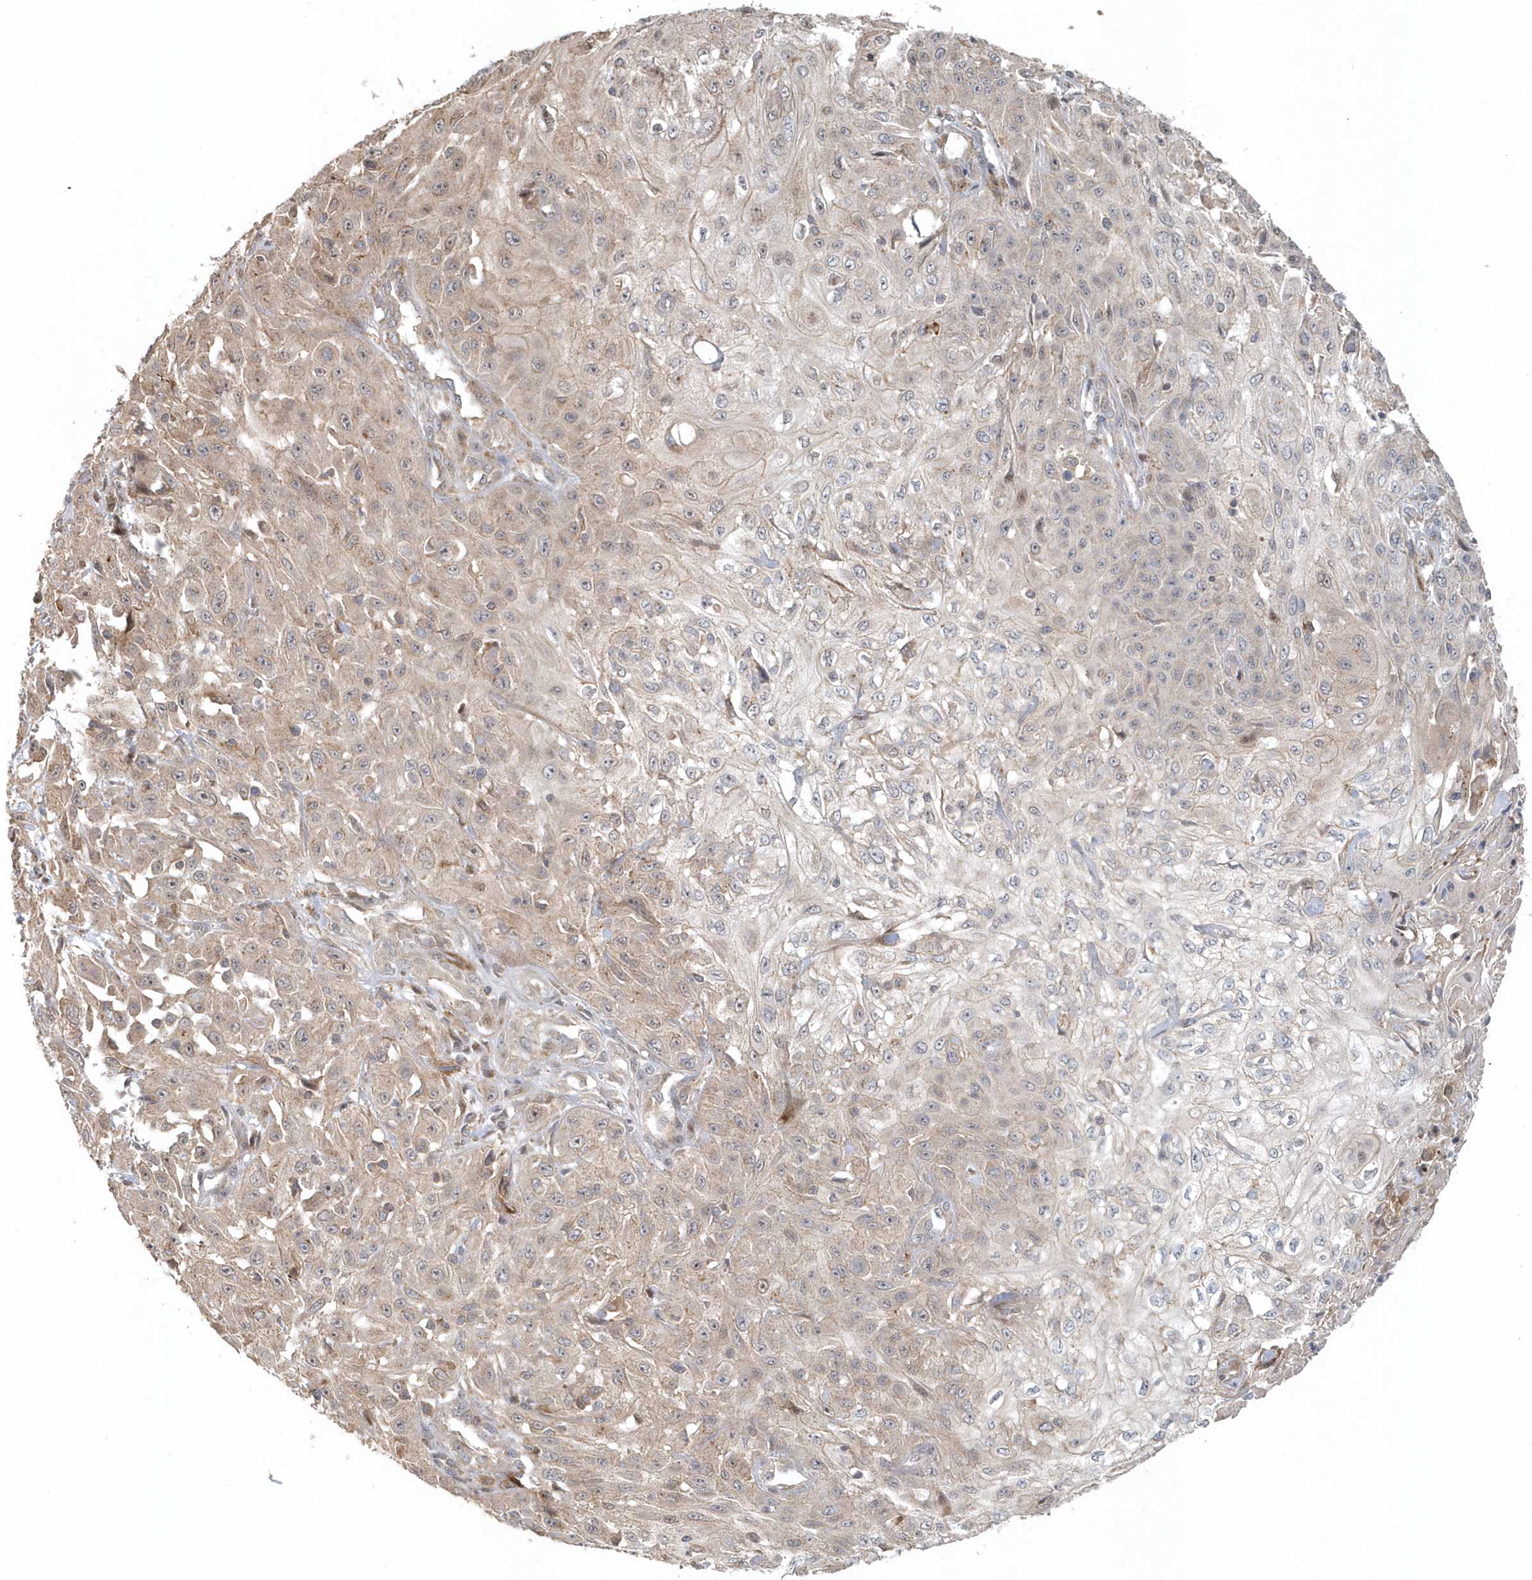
{"staining": {"intensity": "weak", "quantity": "25%-75%", "location": "cytoplasmic/membranous"}, "tissue": "skin cancer", "cell_type": "Tumor cells", "image_type": "cancer", "snomed": [{"axis": "morphology", "description": "Squamous cell carcinoma, NOS"}, {"axis": "morphology", "description": "Squamous cell carcinoma, metastatic, NOS"}, {"axis": "topography", "description": "Skin"}, {"axis": "topography", "description": "Lymph node"}], "caption": "Skin cancer stained with immunohistochemistry (IHC) displays weak cytoplasmic/membranous staining in approximately 25%-75% of tumor cells.", "gene": "MMUT", "patient": {"sex": "male", "age": 75}}